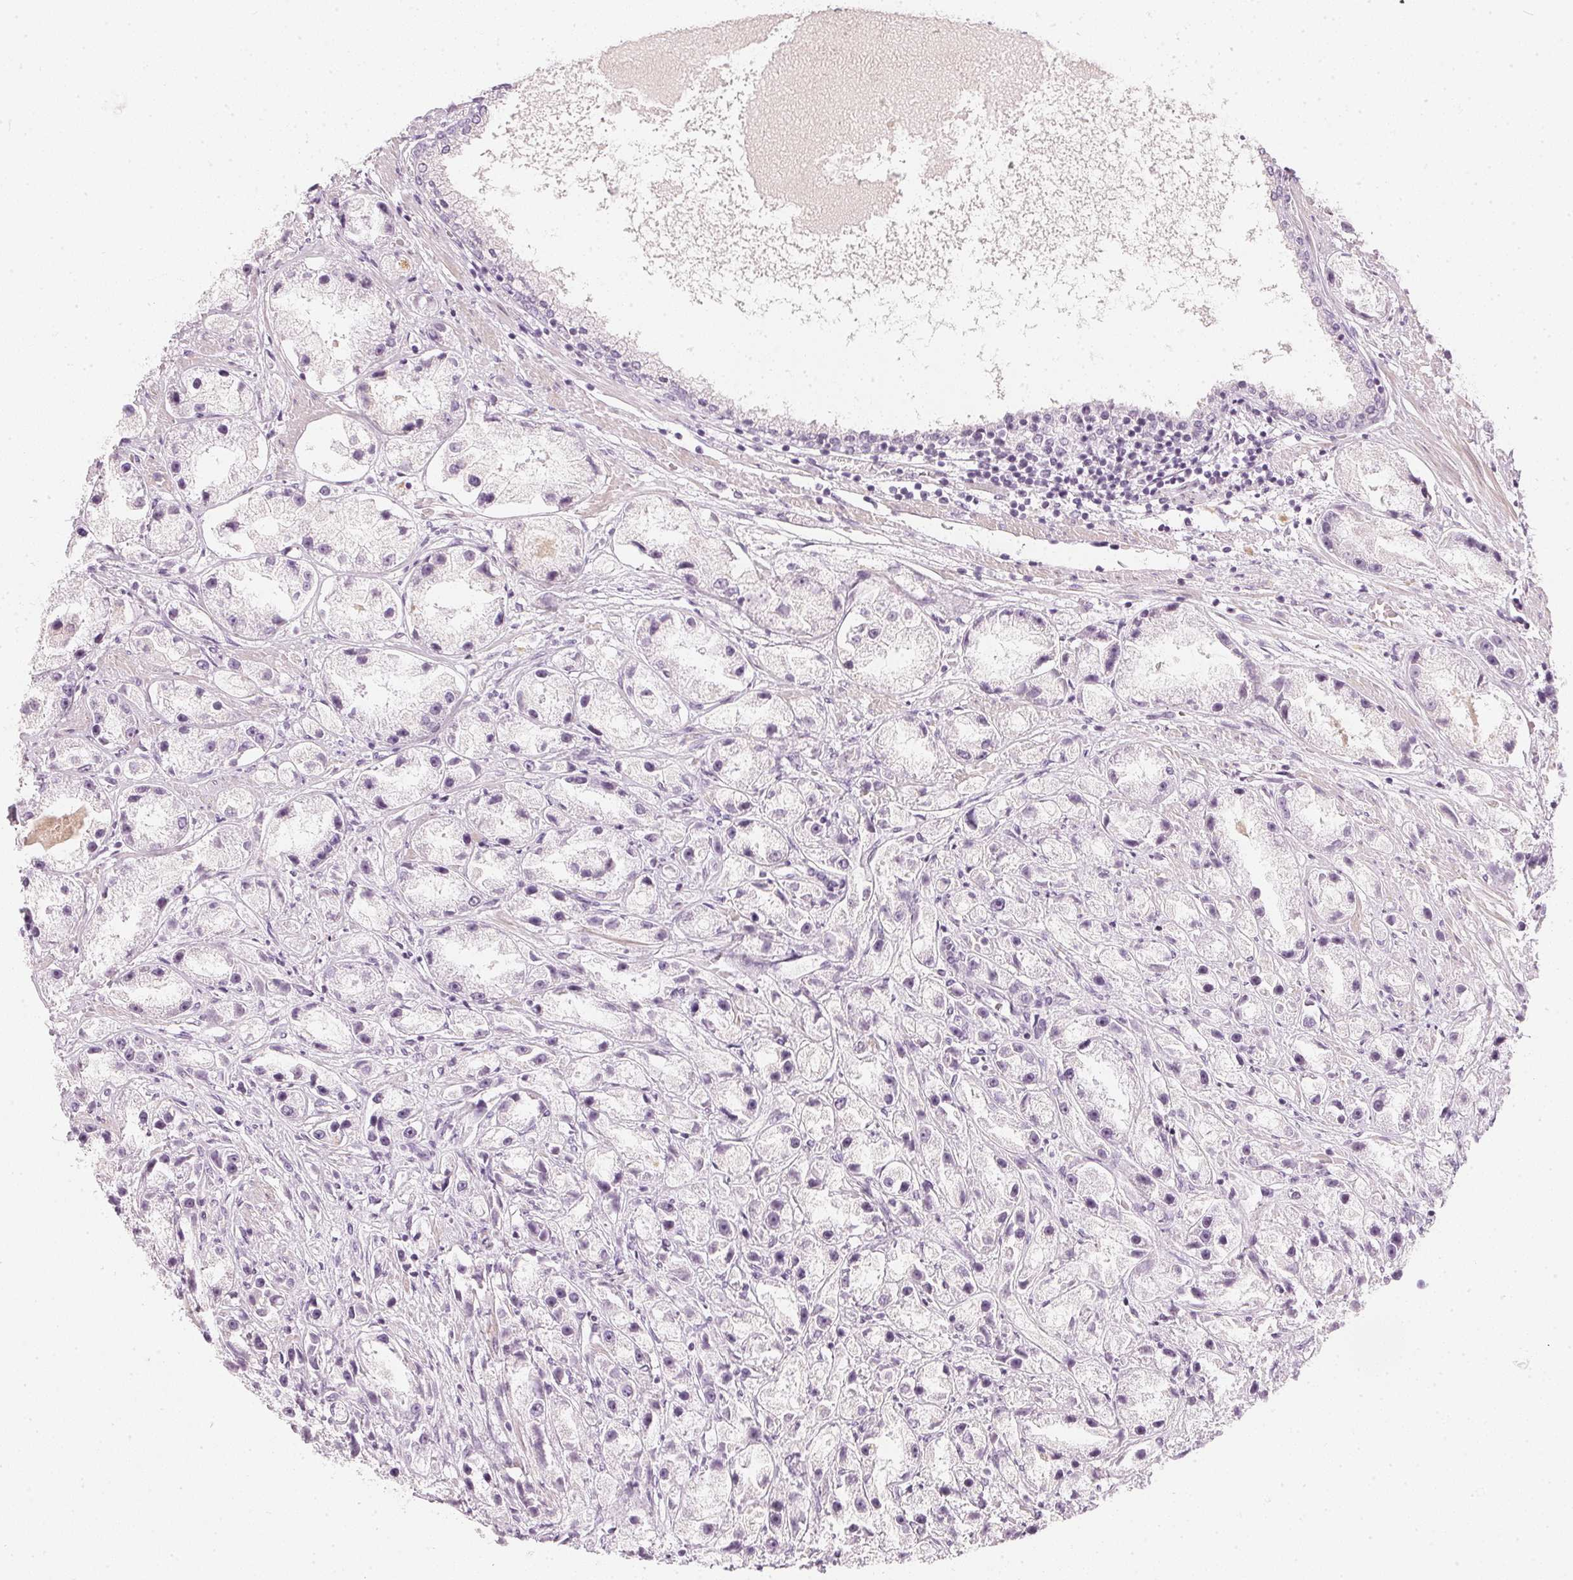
{"staining": {"intensity": "negative", "quantity": "none", "location": "none"}, "tissue": "prostate cancer", "cell_type": "Tumor cells", "image_type": "cancer", "snomed": [{"axis": "morphology", "description": "Adenocarcinoma, High grade"}, {"axis": "topography", "description": "Prostate"}], "caption": "Tumor cells are negative for brown protein staining in prostate cancer. Brightfield microscopy of IHC stained with DAB (3,3'-diaminobenzidine) (brown) and hematoxylin (blue), captured at high magnification.", "gene": "CHST4", "patient": {"sex": "male", "age": 67}}